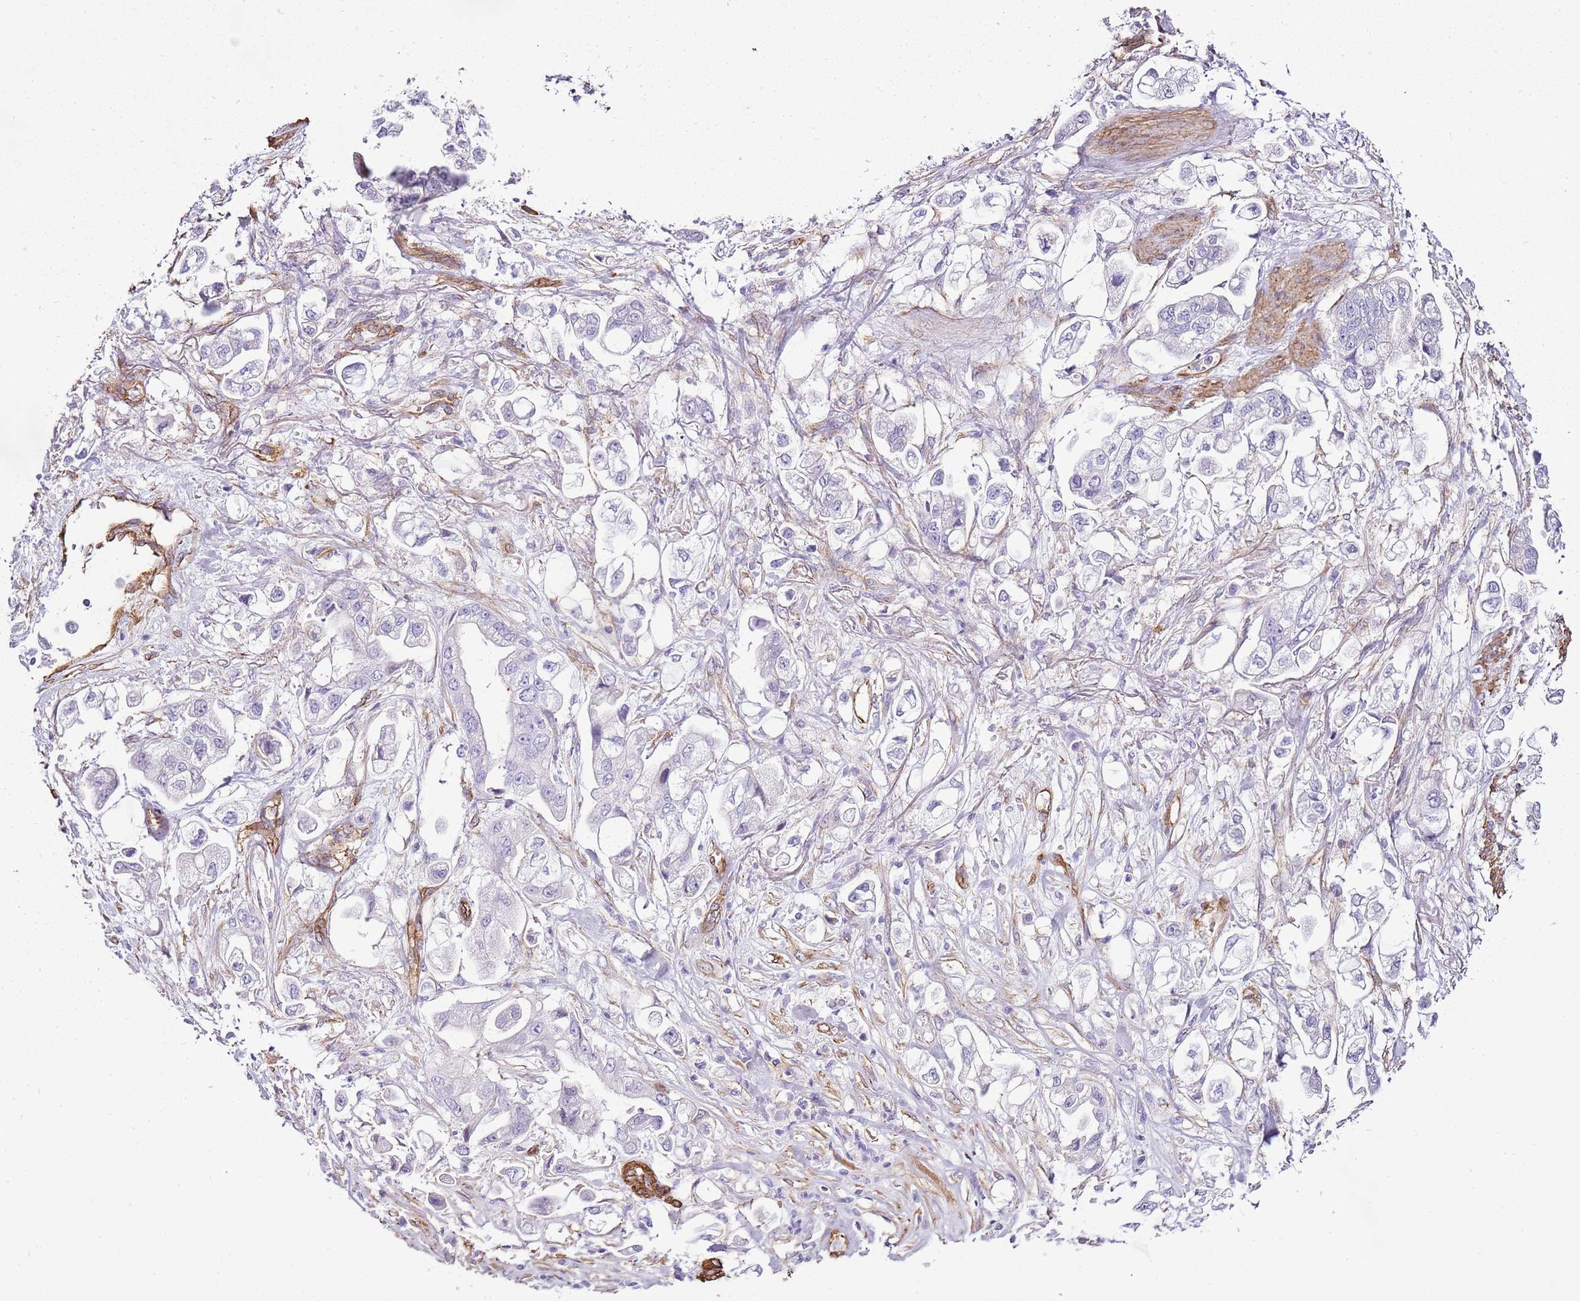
{"staining": {"intensity": "negative", "quantity": "none", "location": "none"}, "tissue": "stomach cancer", "cell_type": "Tumor cells", "image_type": "cancer", "snomed": [{"axis": "morphology", "description": "Adenocarcinoma, NOS"}, {"axis": "topography", "description": "Stomach"}], "caption": "The immunohistochemistry photomicrograph has no significant expression in tumor cells of stomach cancer tissue.", "gene": "CTDSPL", "patient": {"sex": "male", "age": 62}}